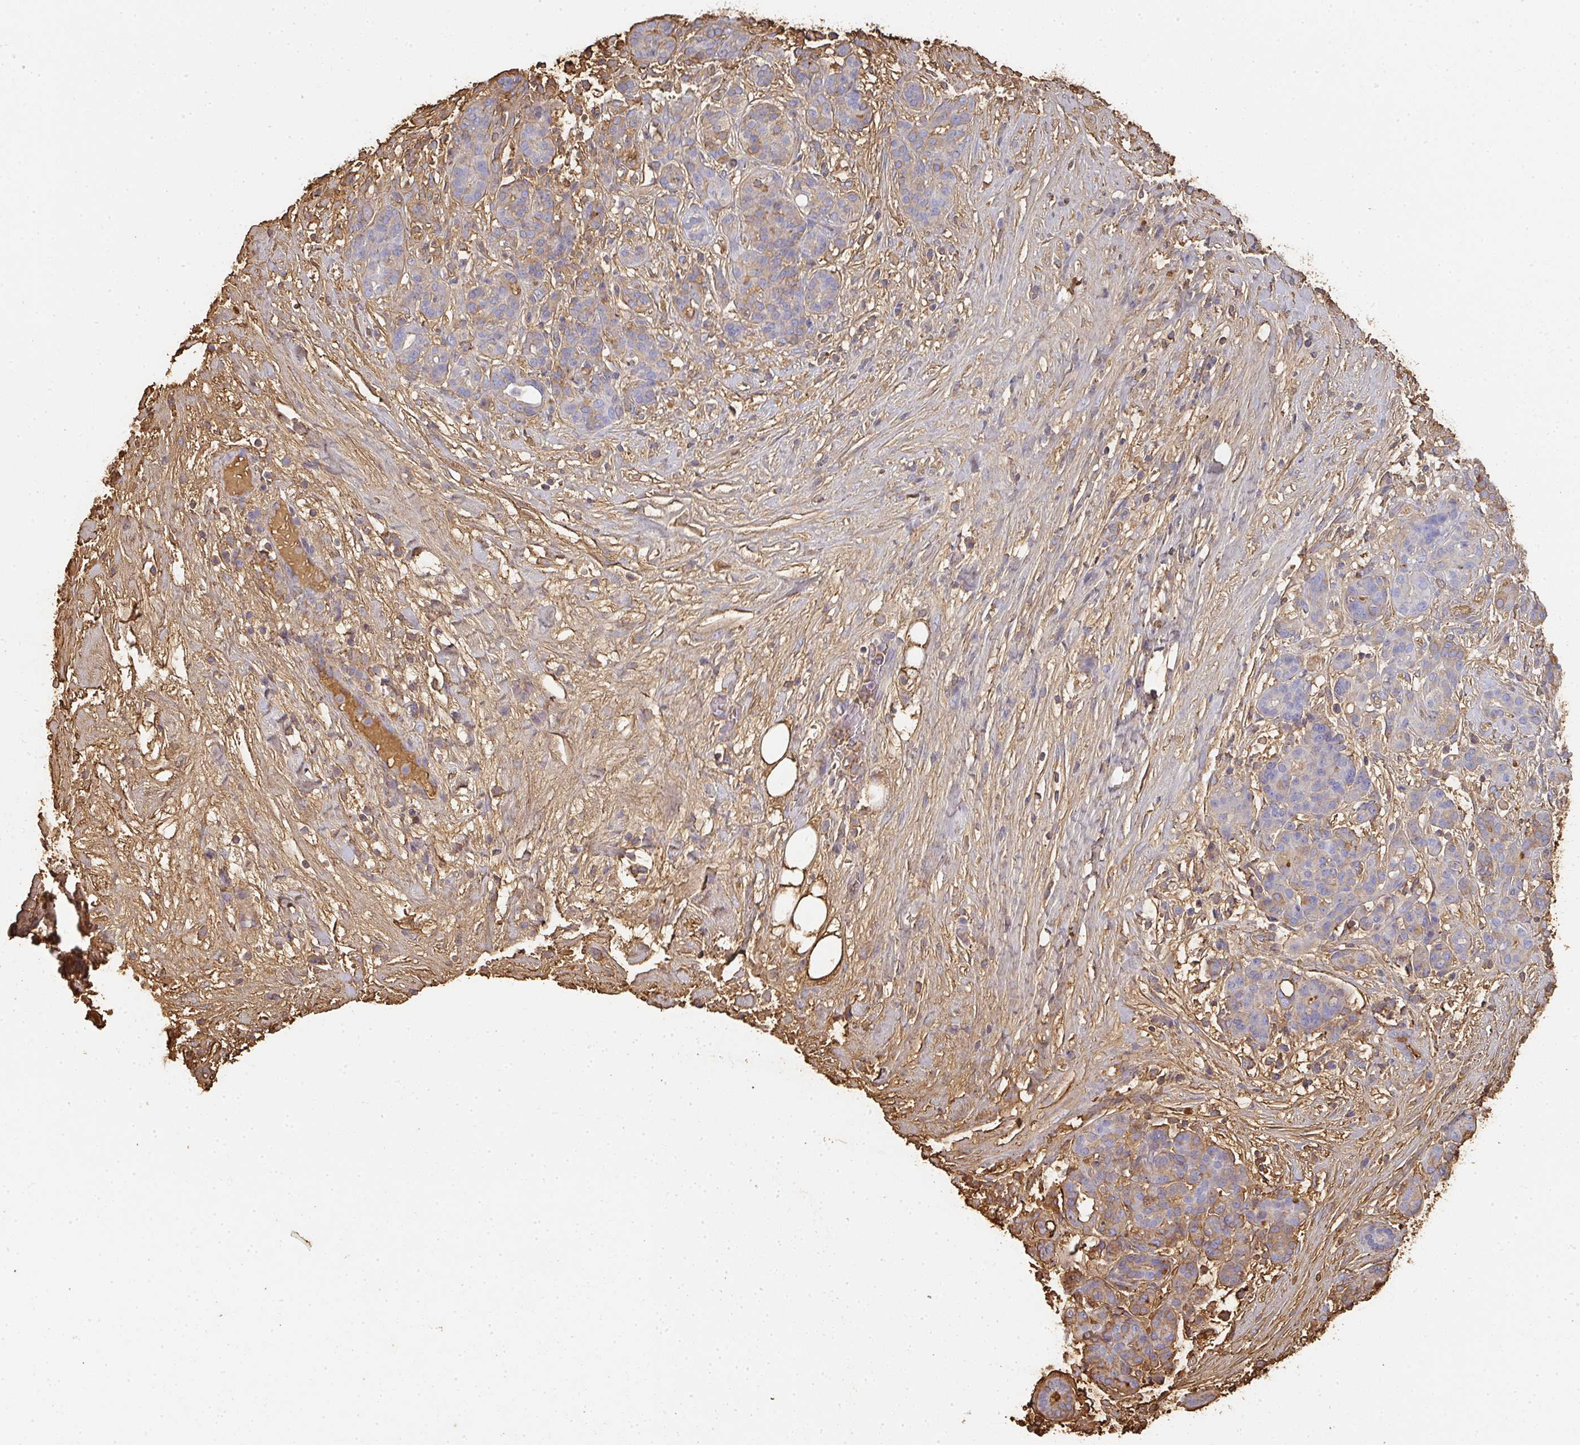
{"staining": {"intensity": "weak", "quantity": "<25%", "location": "cytoplasmic/membranous"}, "tissue": "pancreatic cancer", "cell_type": "Tumor cells", "image_type": "cancer", "snomed": [{"axis": "morphology", "description": "Adenocarcinoma, NOS"}, {"axis": "topography", "description": "Pancreas"}], "caption": "IHC micrograph of pancreatic cancer (adenocarcinoma) stained for a protein (brown), which shows no staining in tumor cells.", "gene": "ALB", "patient": {"sex": "male", "age": 44}}